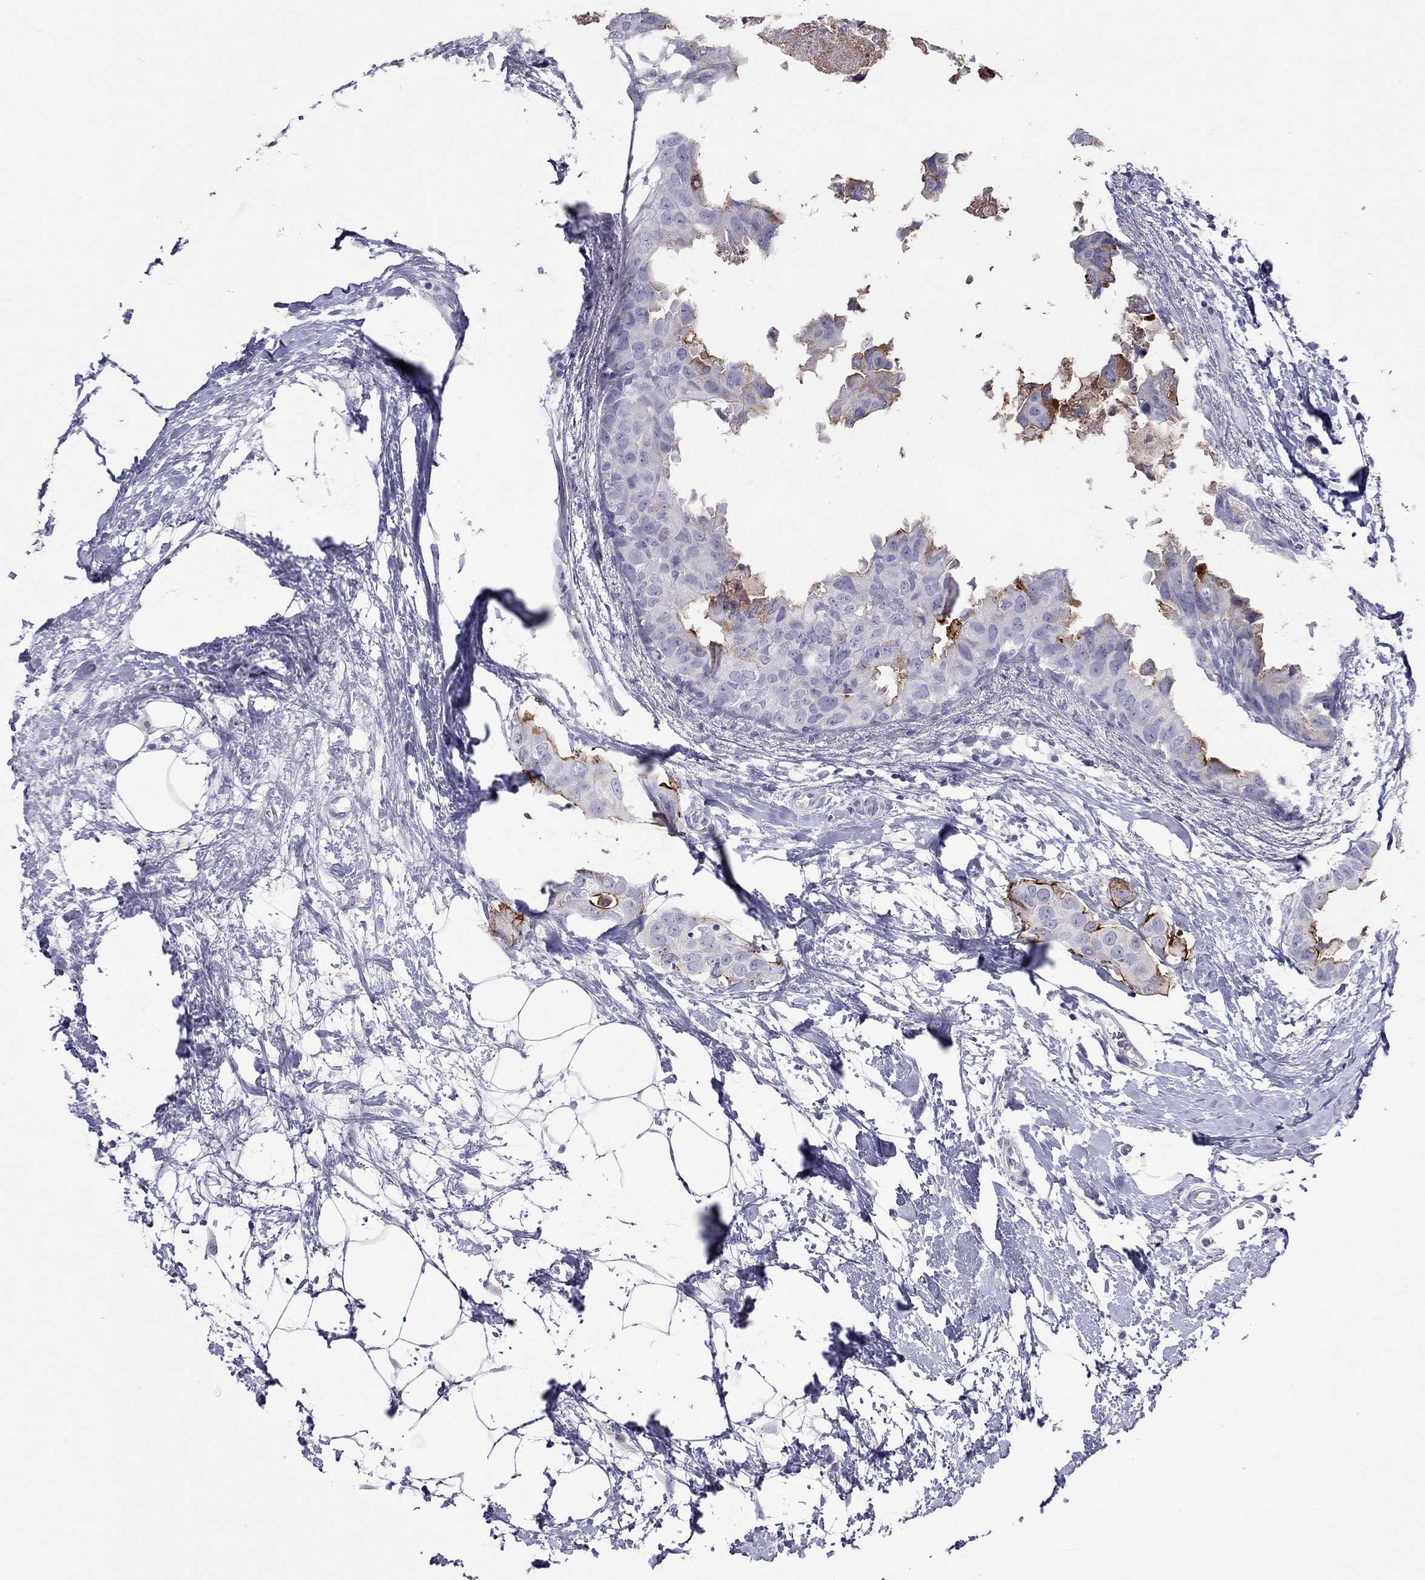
{"staining": {"intensity": "strong", "quantity": "<25%", "location": "cytoplasmic/membranous"}, "tissue": "breast cancer", "cell_type": "Tumor cells", "image_type": "cancer", "snomed": [{"axis": "morphology", "description": "Normal tissue, NOS"}, {"axis": "morphology", "description": "Duct carcinoma"}, {"axis": "topography", "description": "Breast"}], "caption": "Protein analysis of breast intraductal carcinoma tissue shows strong cytoplasmic/membranous staining in about <25% of tumor cells.", "gene": "MUC16", "patient": {"sex": "female", "age": 40}}